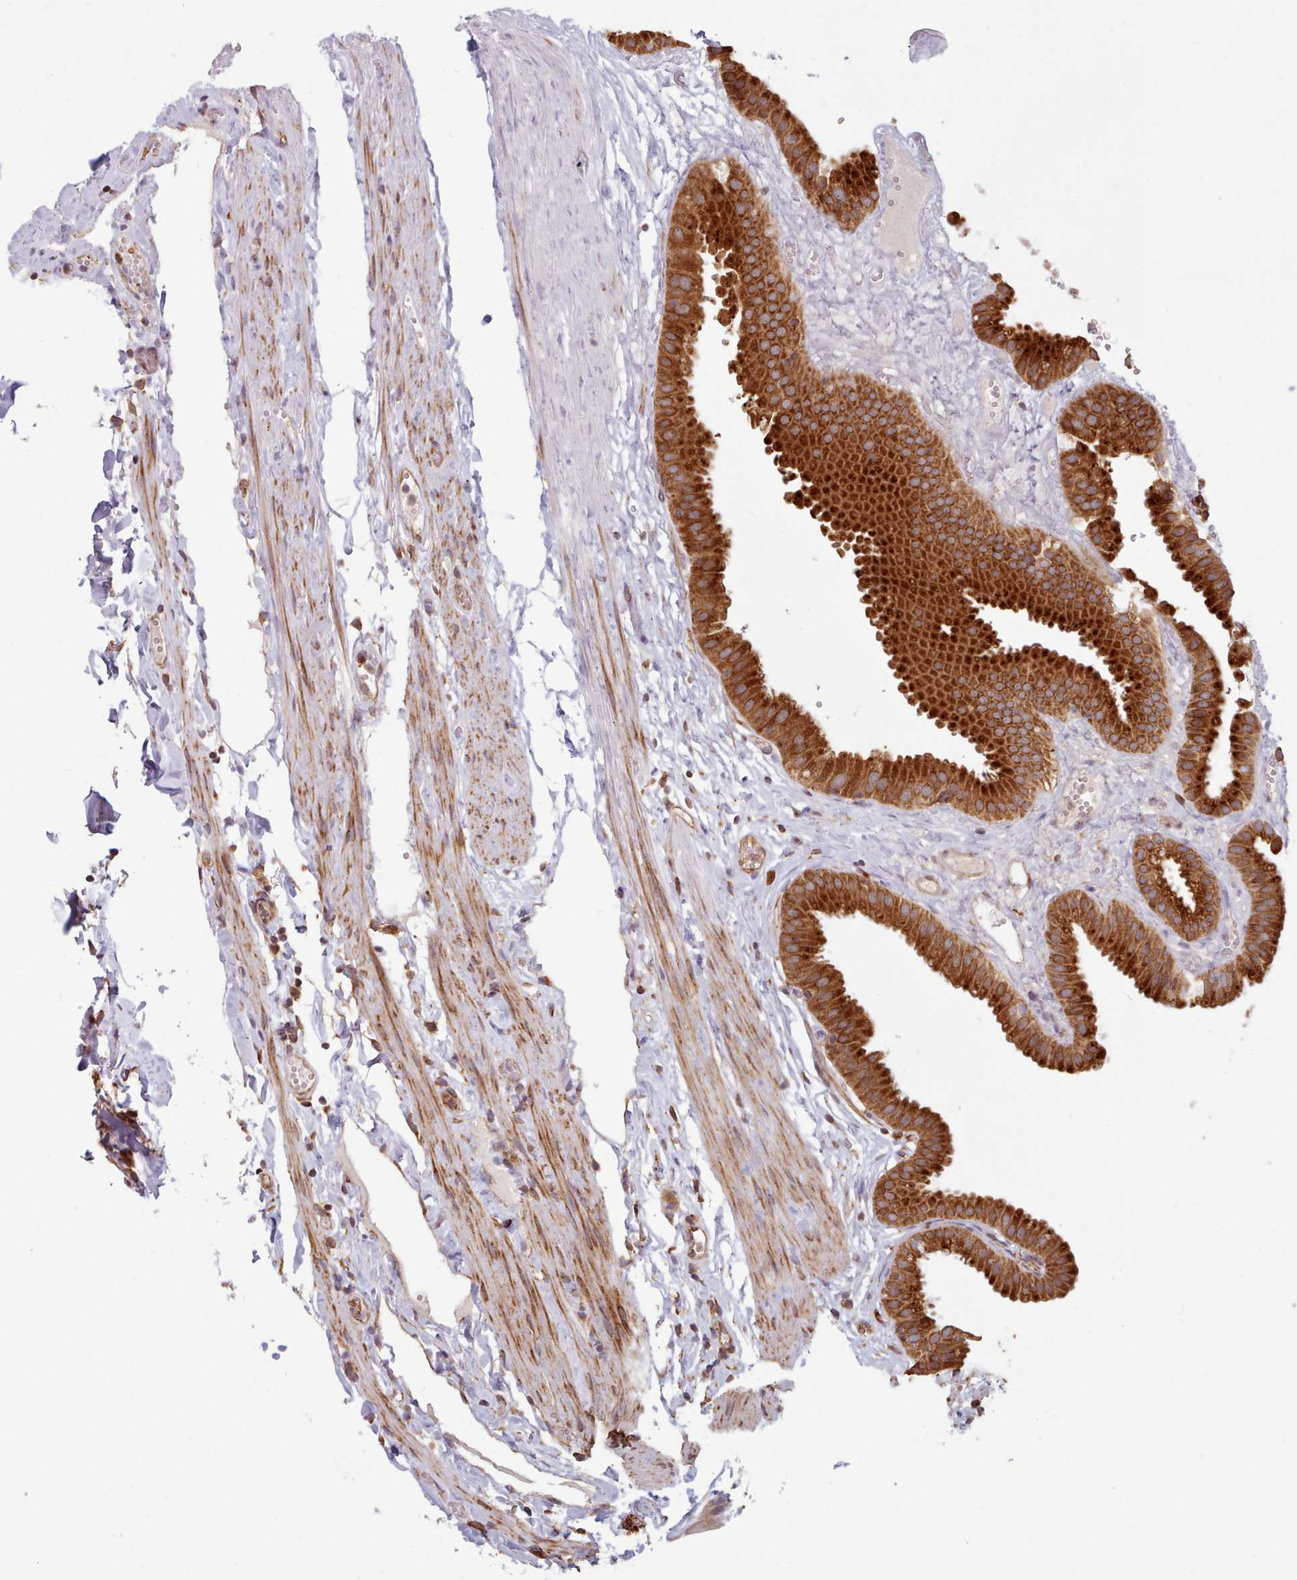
{"staining": {"intensity": "strong", "quantity": ">75%", "location": "cytoplasmic/membranous"}, "tissue": "gallbladder", "cell_type": "Glandular cells", "image_type": "normal", "snomed": [{"axis": "morphology", "description": "Normal tissue, NOS"}, {"axis": "topography", "description": "Gallbladder"}], "caption": "A high-resolution image shows immunohistochemistry staining of normal gallbladder, which exhibits strong cytoplasmic/membranous expression in approximately >75% of glandular cells. (DAB (3,3'-diaminobenzidine) IHC with brightfield microscopy, high magnification).", "gene": "CRYBG1", "patient": {"sex": "female", "age": 61}}